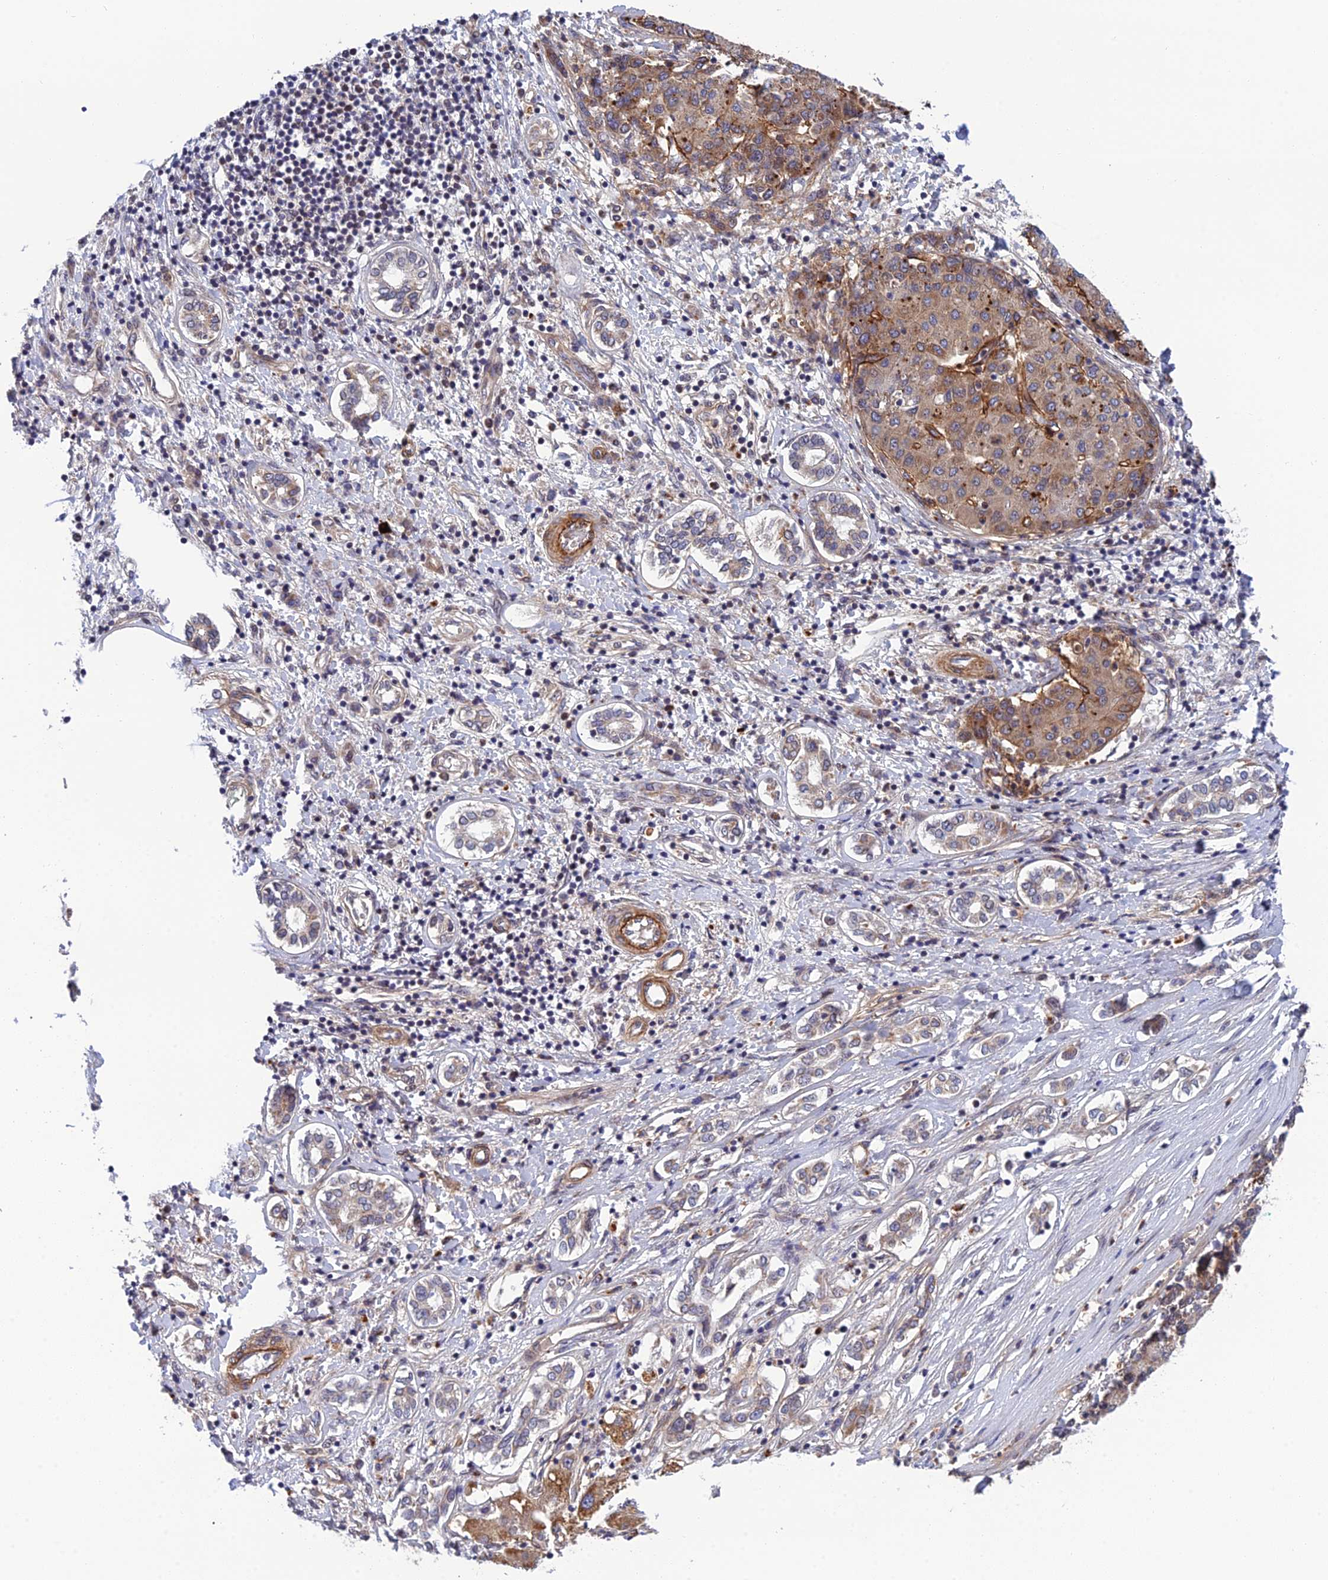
{"staining": {"intensity": "weak", "quantity": ">75%", "location": "cytoplasmic/membranous"}, "tissue": "liver cancer", "cell_type": "Tumor cells", "image_type": "cancer", "snomed": [{"axis": "morphology", "description": "Carcinoma, Hepatocellular, NOS"}, {"axis": "topography", "description": "Liver"}], "caption": "Immunohistochemistry (IHC) photomicrograph of human liver cancer stained for a protein (brown), which shows low levels of weak cytoplasmic/membranous positivity in approximately >75% of tumor cells.", "gene": "REXO1", "patient": {"sex": "male", "age": 65}}